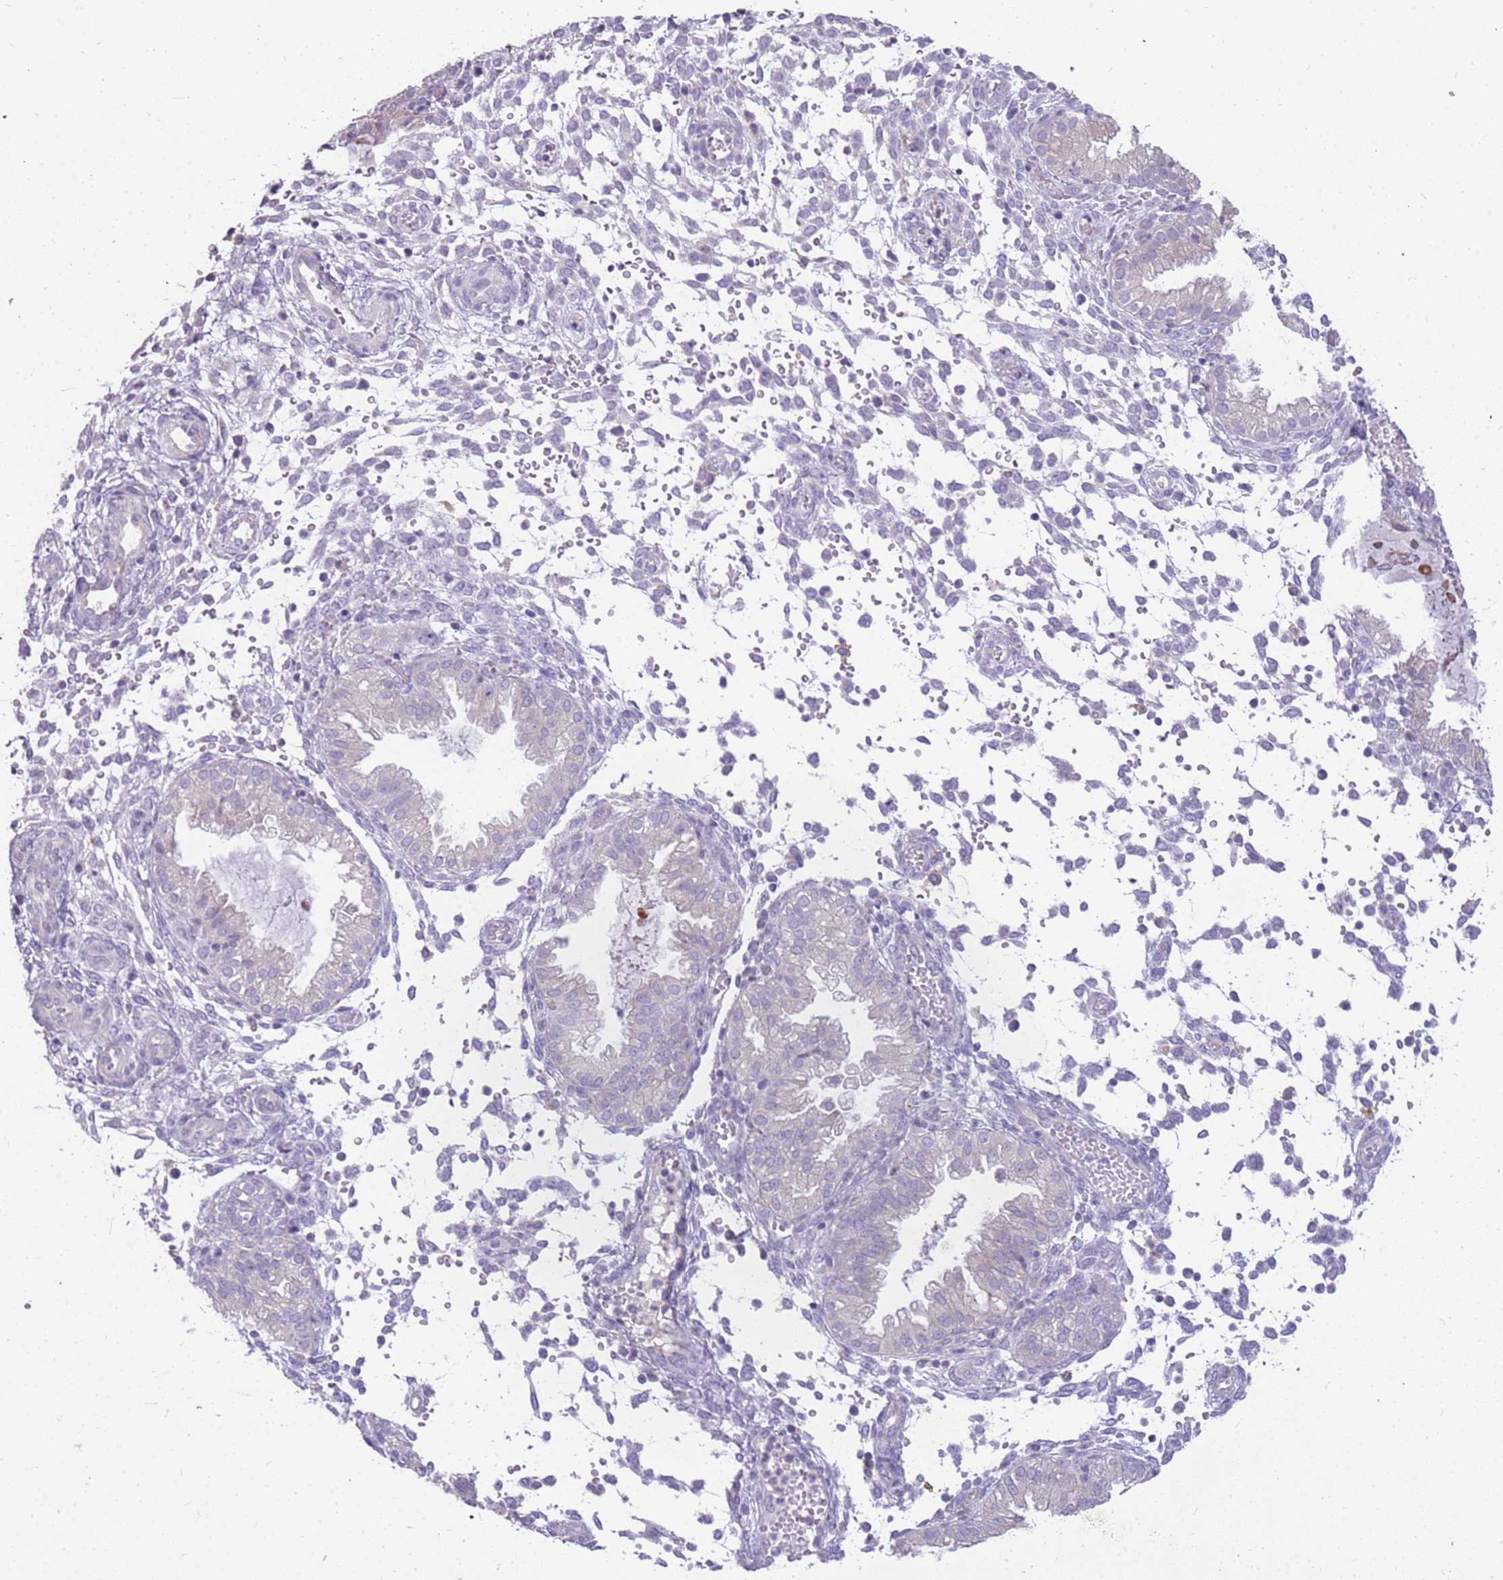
{"staining": {"intensity": "negative", "quantity": "none", "location": "none"}, "tissue": "endometrium", "cell_type": "Cells in endometrial stroma", "image_type": "normal", "snomed": [{"axis": "morphology", "description": "Normal tissue, NOS"}, {"axis": "topography", "description": "Endometrium"}], "caption": "Endometrium stained for a protein using IHC demonstrates no staining cells in endometrial stroma.", "gene": "RHCG", "patient": {"sex": "female", "age": 33}}